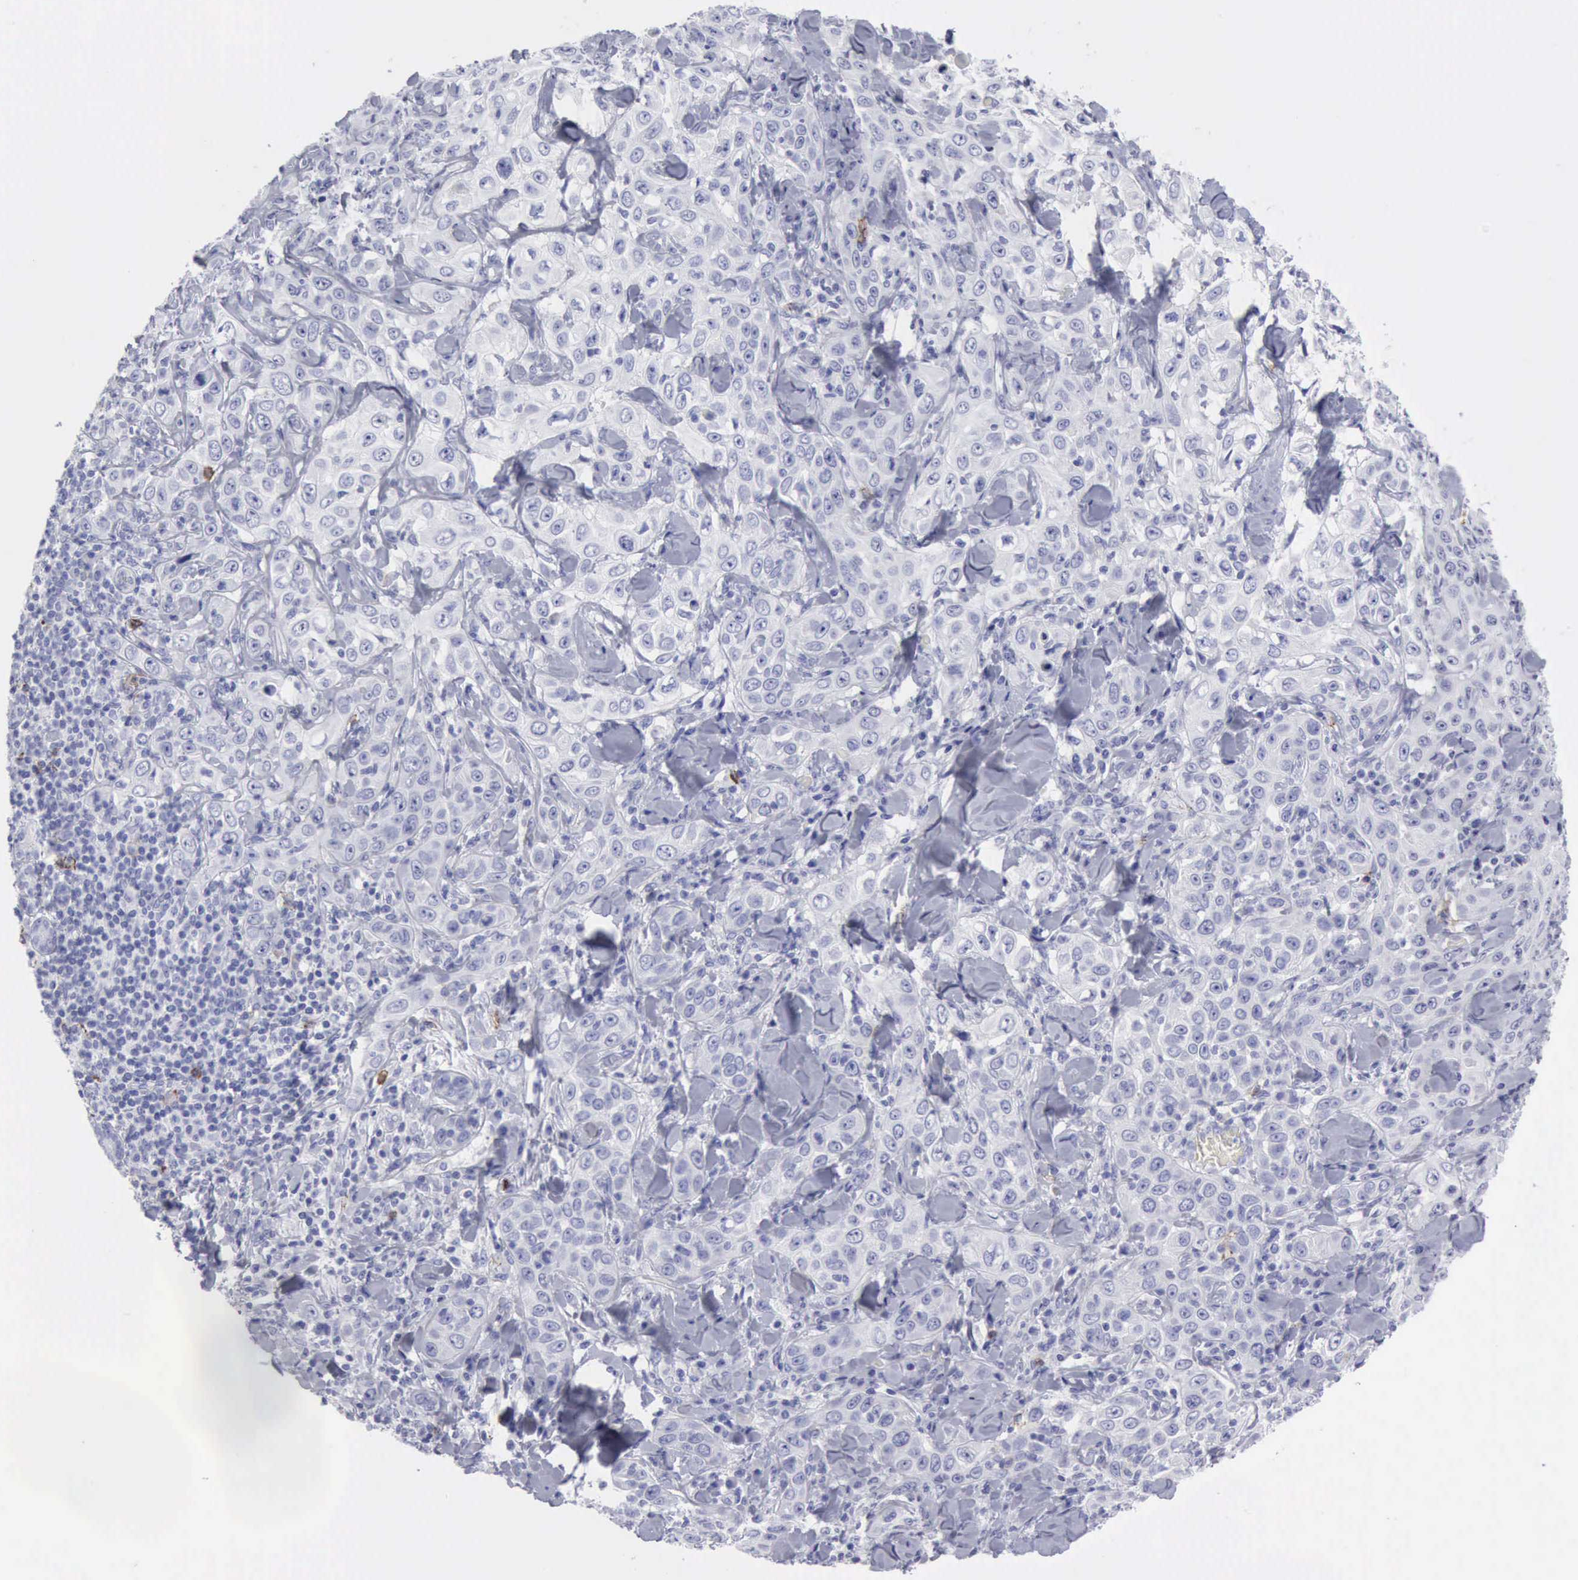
{"staining": {"intensity": "negative", "quantity": "none", "location": "none"}, "tissue": "skin cancer", "cell_type": "Tumor cells", "image_type": "cancer", "snomed": [{"axis": "morphology", "description": "Squamous cell carcinoma, NOS"}, {"axis": "topography", "description": "Skin"}], "caption": "Tumor cells show no significant protein expression in squamous cell carcinoma (skin).", "gene": "NCAM1", "patient": {"sex": "male", "age": 84}}